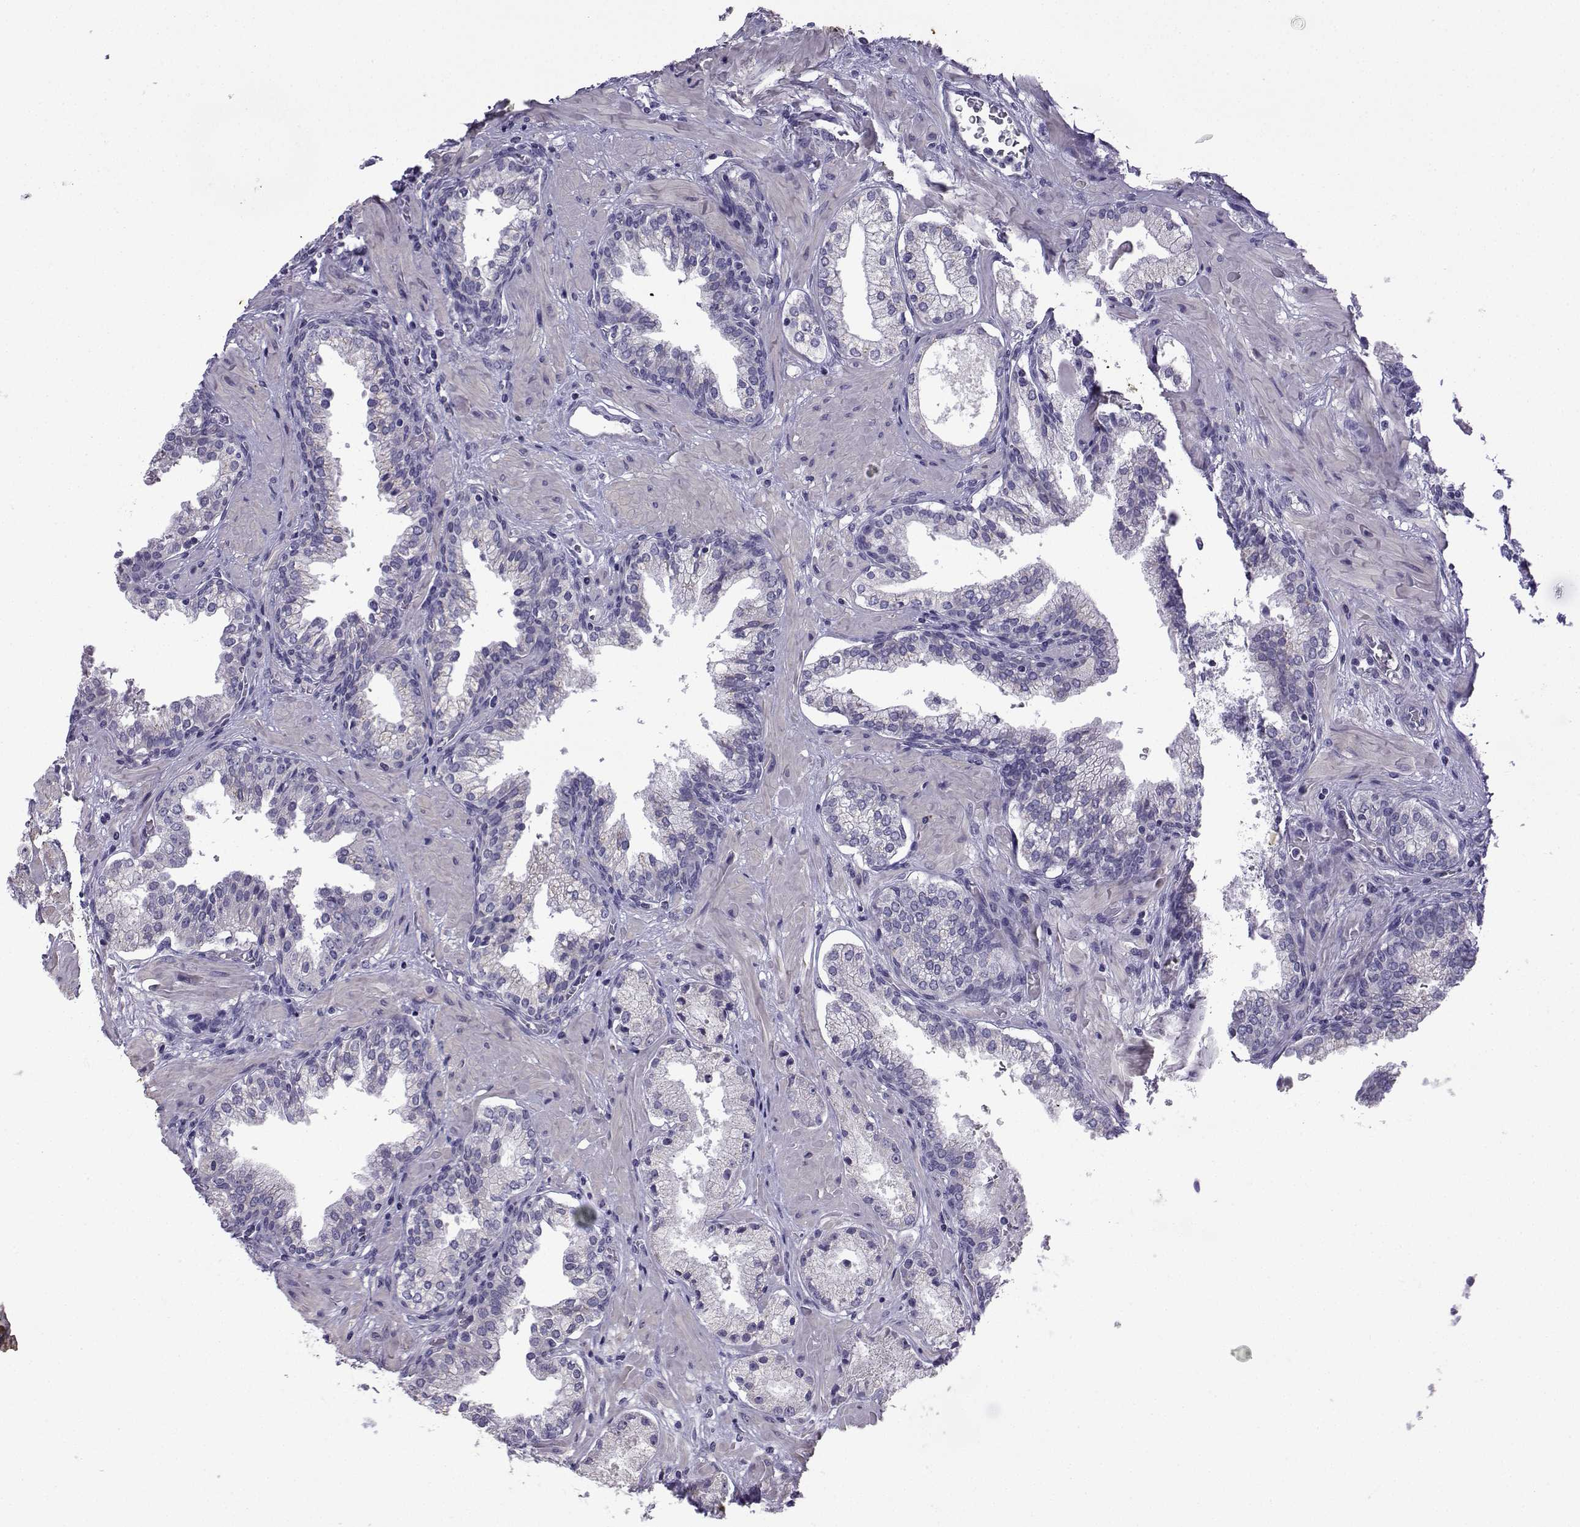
{"staining": {"intensity": "negative", "quantity": "none", "location": "none"}, "tissue": "prostate cancer", "cell_type": "Tumor cells", "image_type": "cancer", "snomed": [{"axis": "morphology", "description": "Adenocarcinoma, NOS"}, {"axis": "topography", "description": "Prostate and seminal vesicle, NOS"}, {"axis": "topography", "description": "Prostate"}], "caption": "Image shows no significant protein staining in tumor cells of prostate adenocarcinoma.", "gene": "SPACA7", "patient": {"sex": "male", "age": 44}}